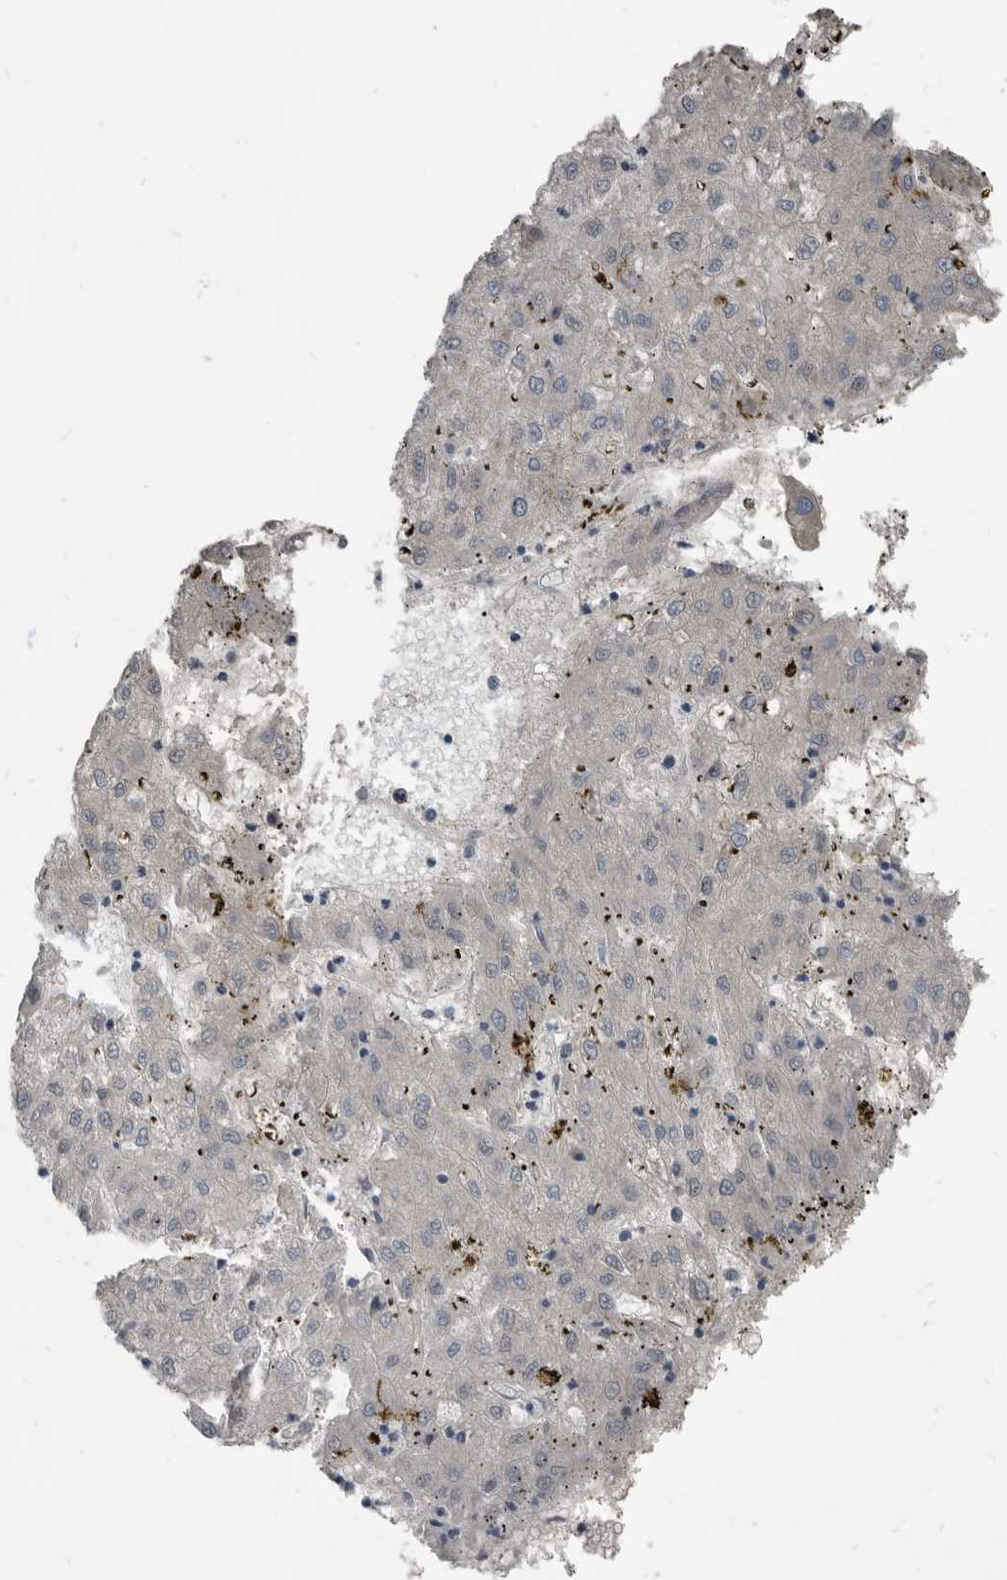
{"staining": {"intensity": "negative", "quantity": "none", "location": "none"}, "tissue": "liver cancer", "cell_type": "Tumor cells", "image_type": "cancer", "snomed": [{"axis": "morphology", "description": "Carcinoma, Hepatocellular, NOS"}, {"axis": "topography", "description": "Liver"}], "caption": "Image shows no significant protein positivity in tumor cells of liver hepatocellular carcinoma. (DAB IHC visualized using brightfield microscopy, high magnification).", "gene": "C1orf216", "patient": {"sex": "male", "age": 72}}